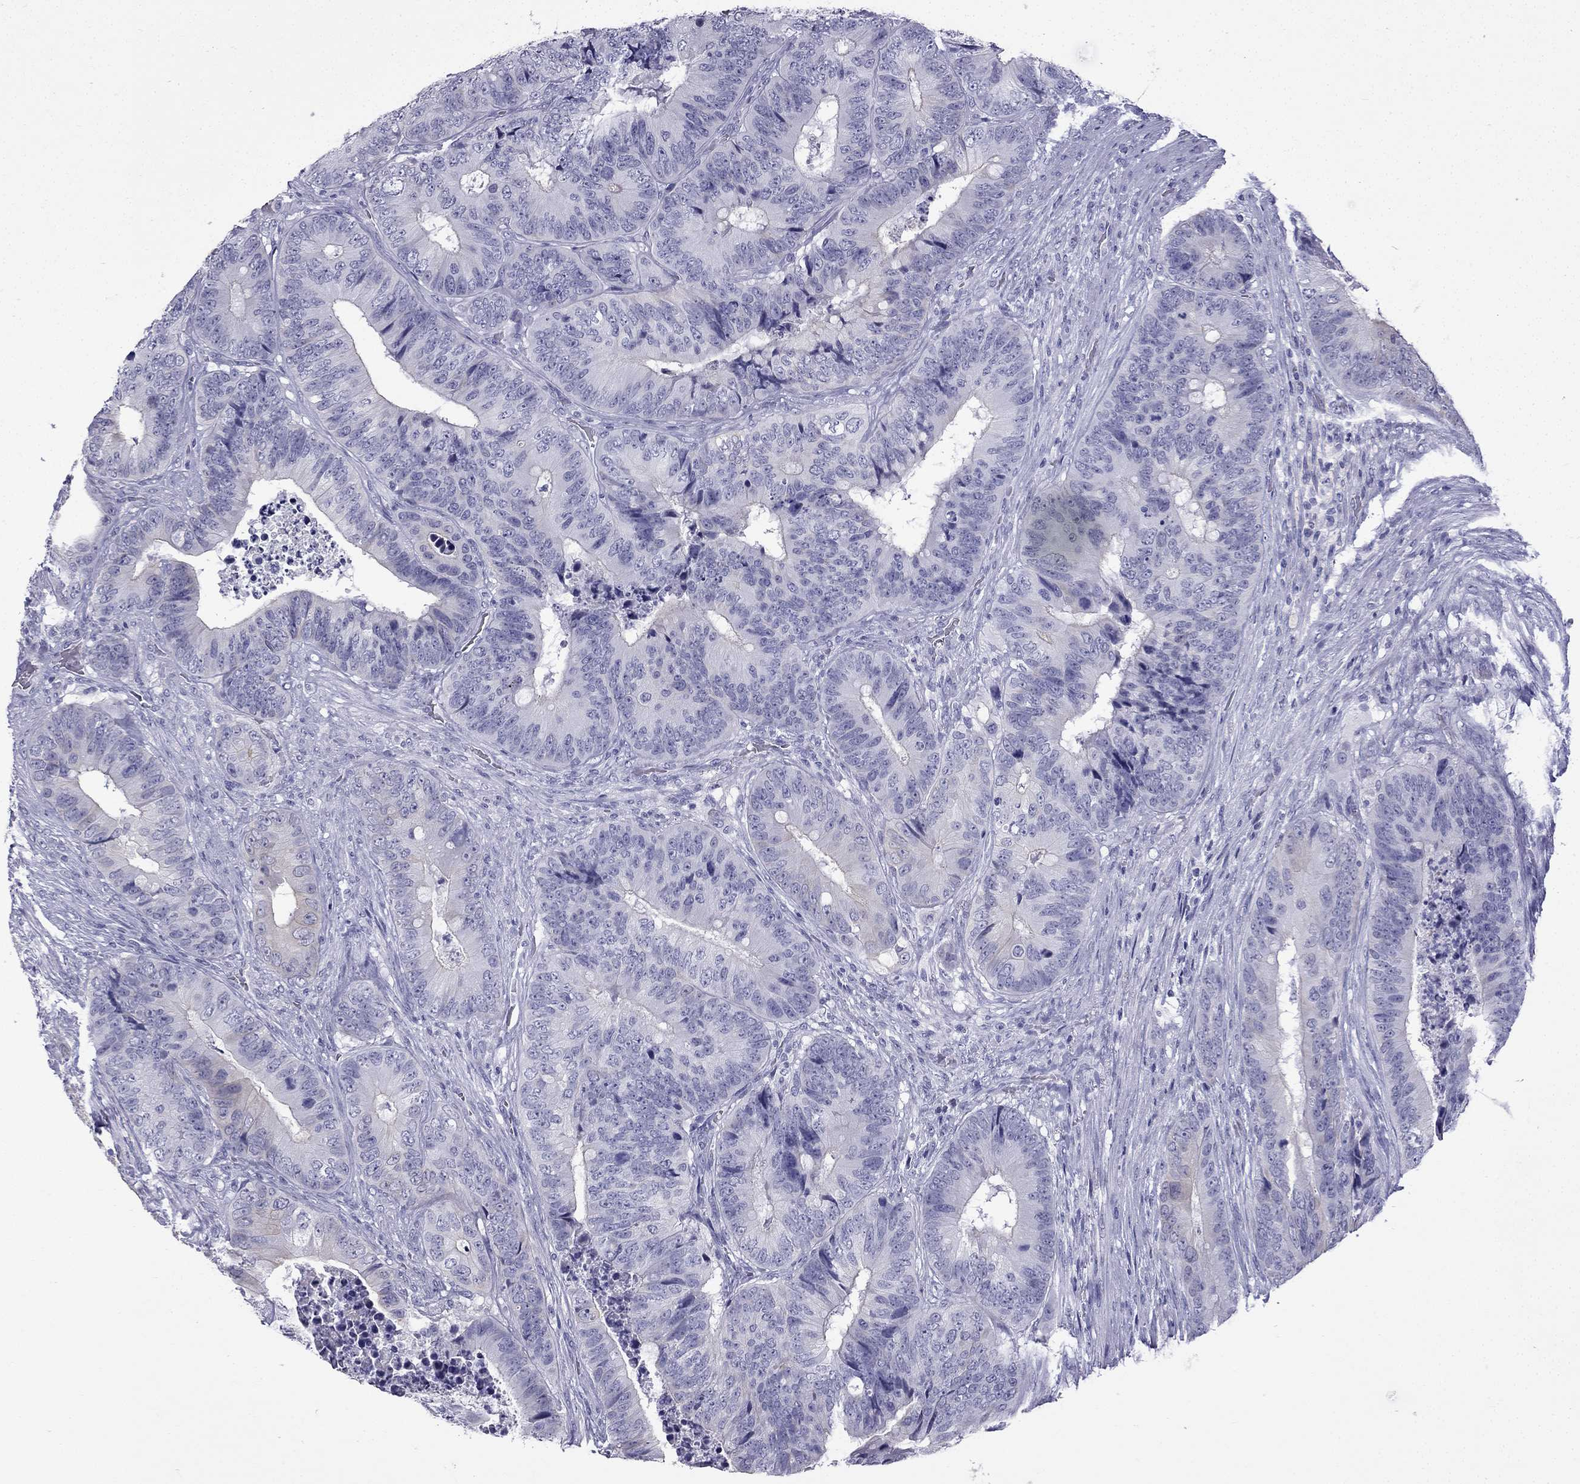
{"staining": {"intensity": "negative", "quantity": "none", "location": "none"}, "tissue": "colorectal cancer", "cell_type": "Tumor cells", "image_type": "cancer", "snomed": [{"axis": "morphology", "description": "Adenocarcinoma, NOS"}, {"axis": "topography", "description": "Colon"}], "caption": "DAB immunohistochemical staining of colorectal adenocarcinoma displays no significant expression in tumor cells. Nuclei are stained in blue.", "gene": "GJA8", "patient": {"sex": "male", "age": 84}}